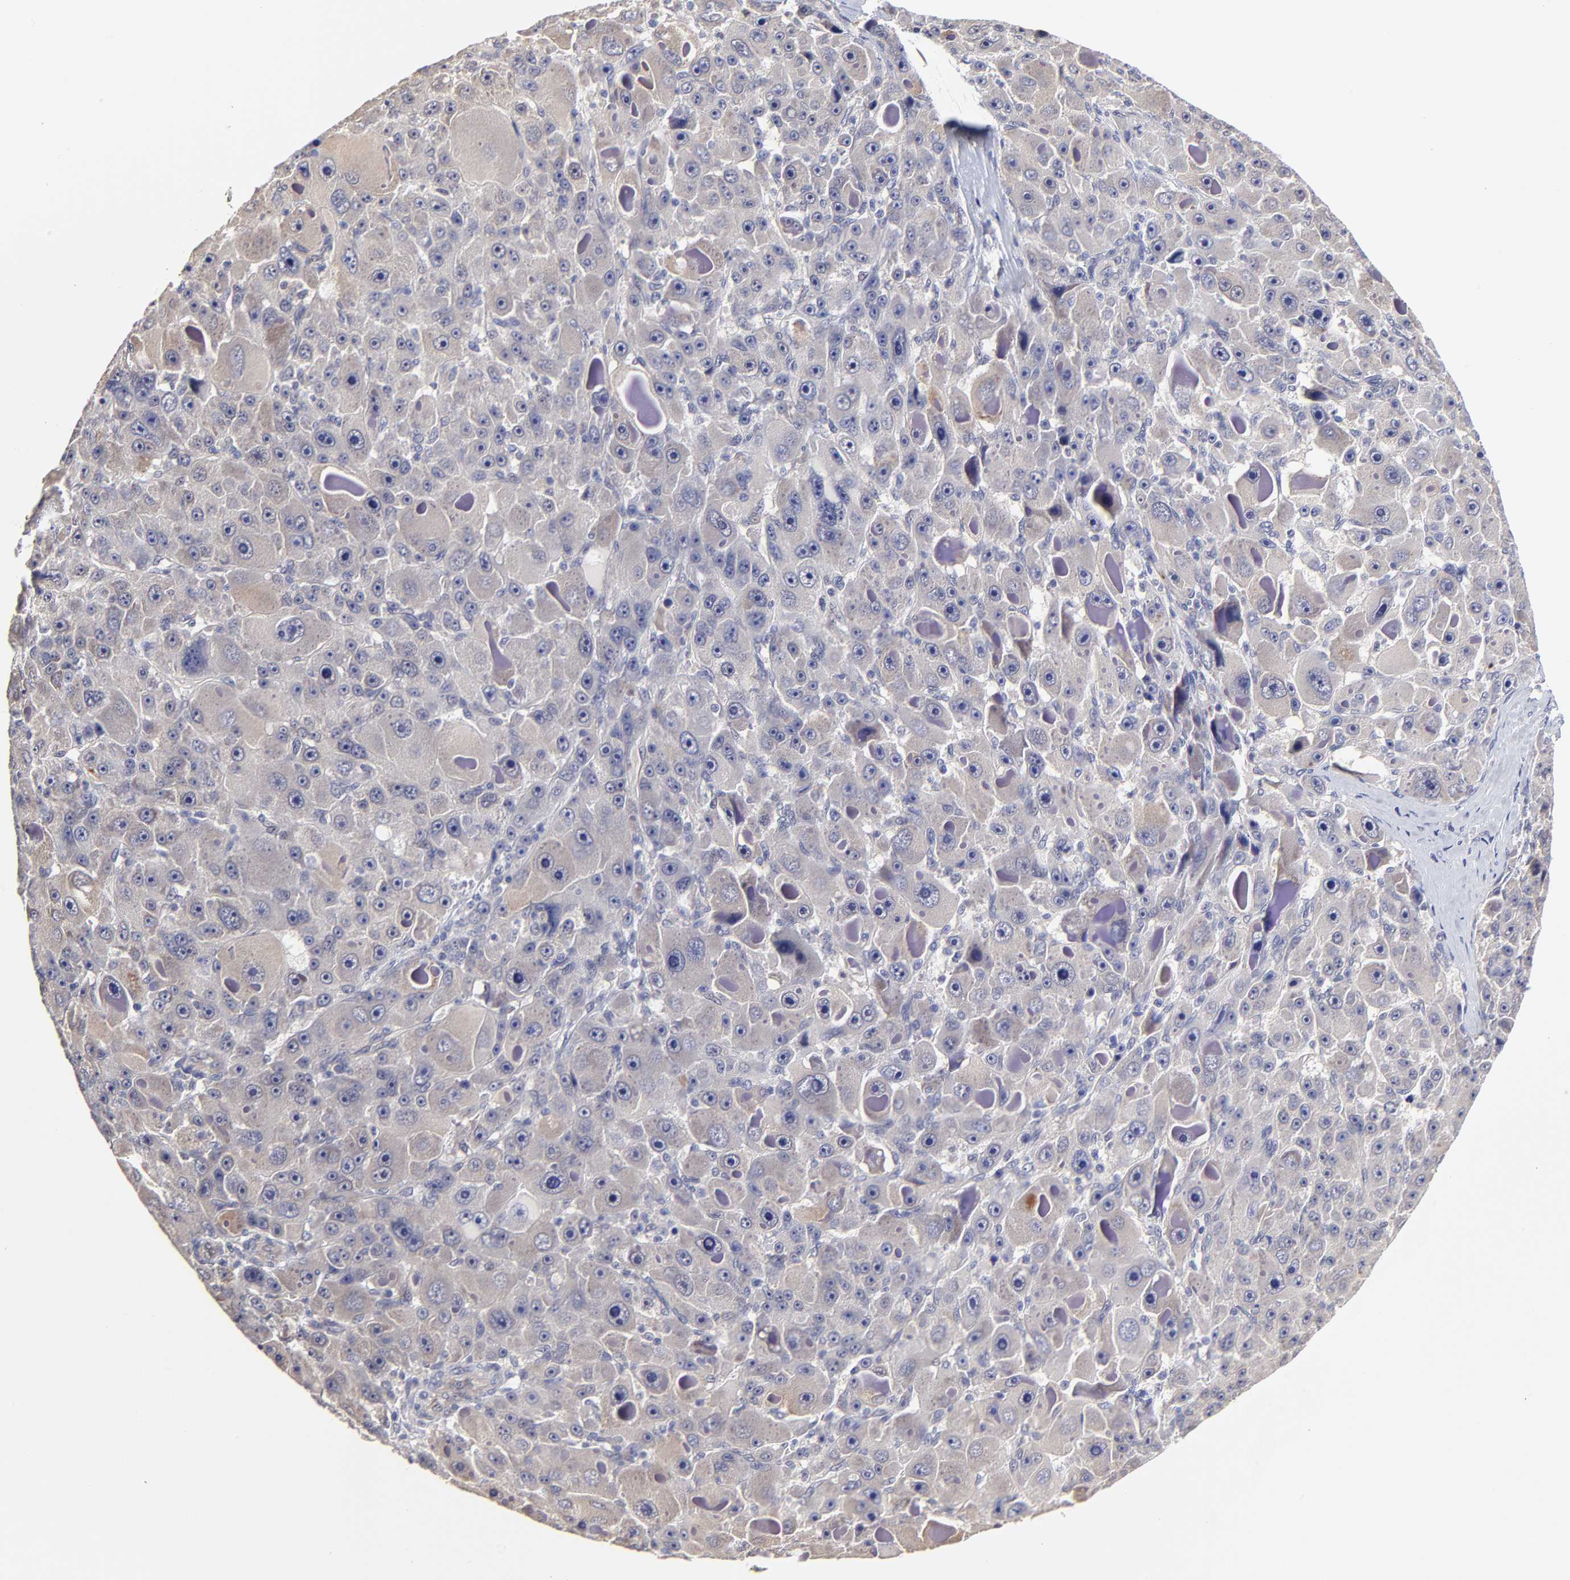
{"staining": {"intensity": "weak", "quantity": ">75%", "location": "cytoplasmic/membranous"}, "tissue": "liver cancer", "cell_type": "Tumor cells", "image_type": "cancer", "snomed": [{"axis": "morphology", "description": "Carcinoma, Hepatocellular, NOS"}, {"axis": "topography", "description": "Liver"}], "caption": "Tumor cells demonstrate low levels of weak cytoplasmic/membranous positivity in approximately >75% of cells in liver cancer (hepatocellular carcinoma). (DAB (3,3'-diaminobenzidine) IHC with brightfield microscopy, high magnification).", "gene": "ZNF10", "patient": {"sex": "male", "age": 76}}